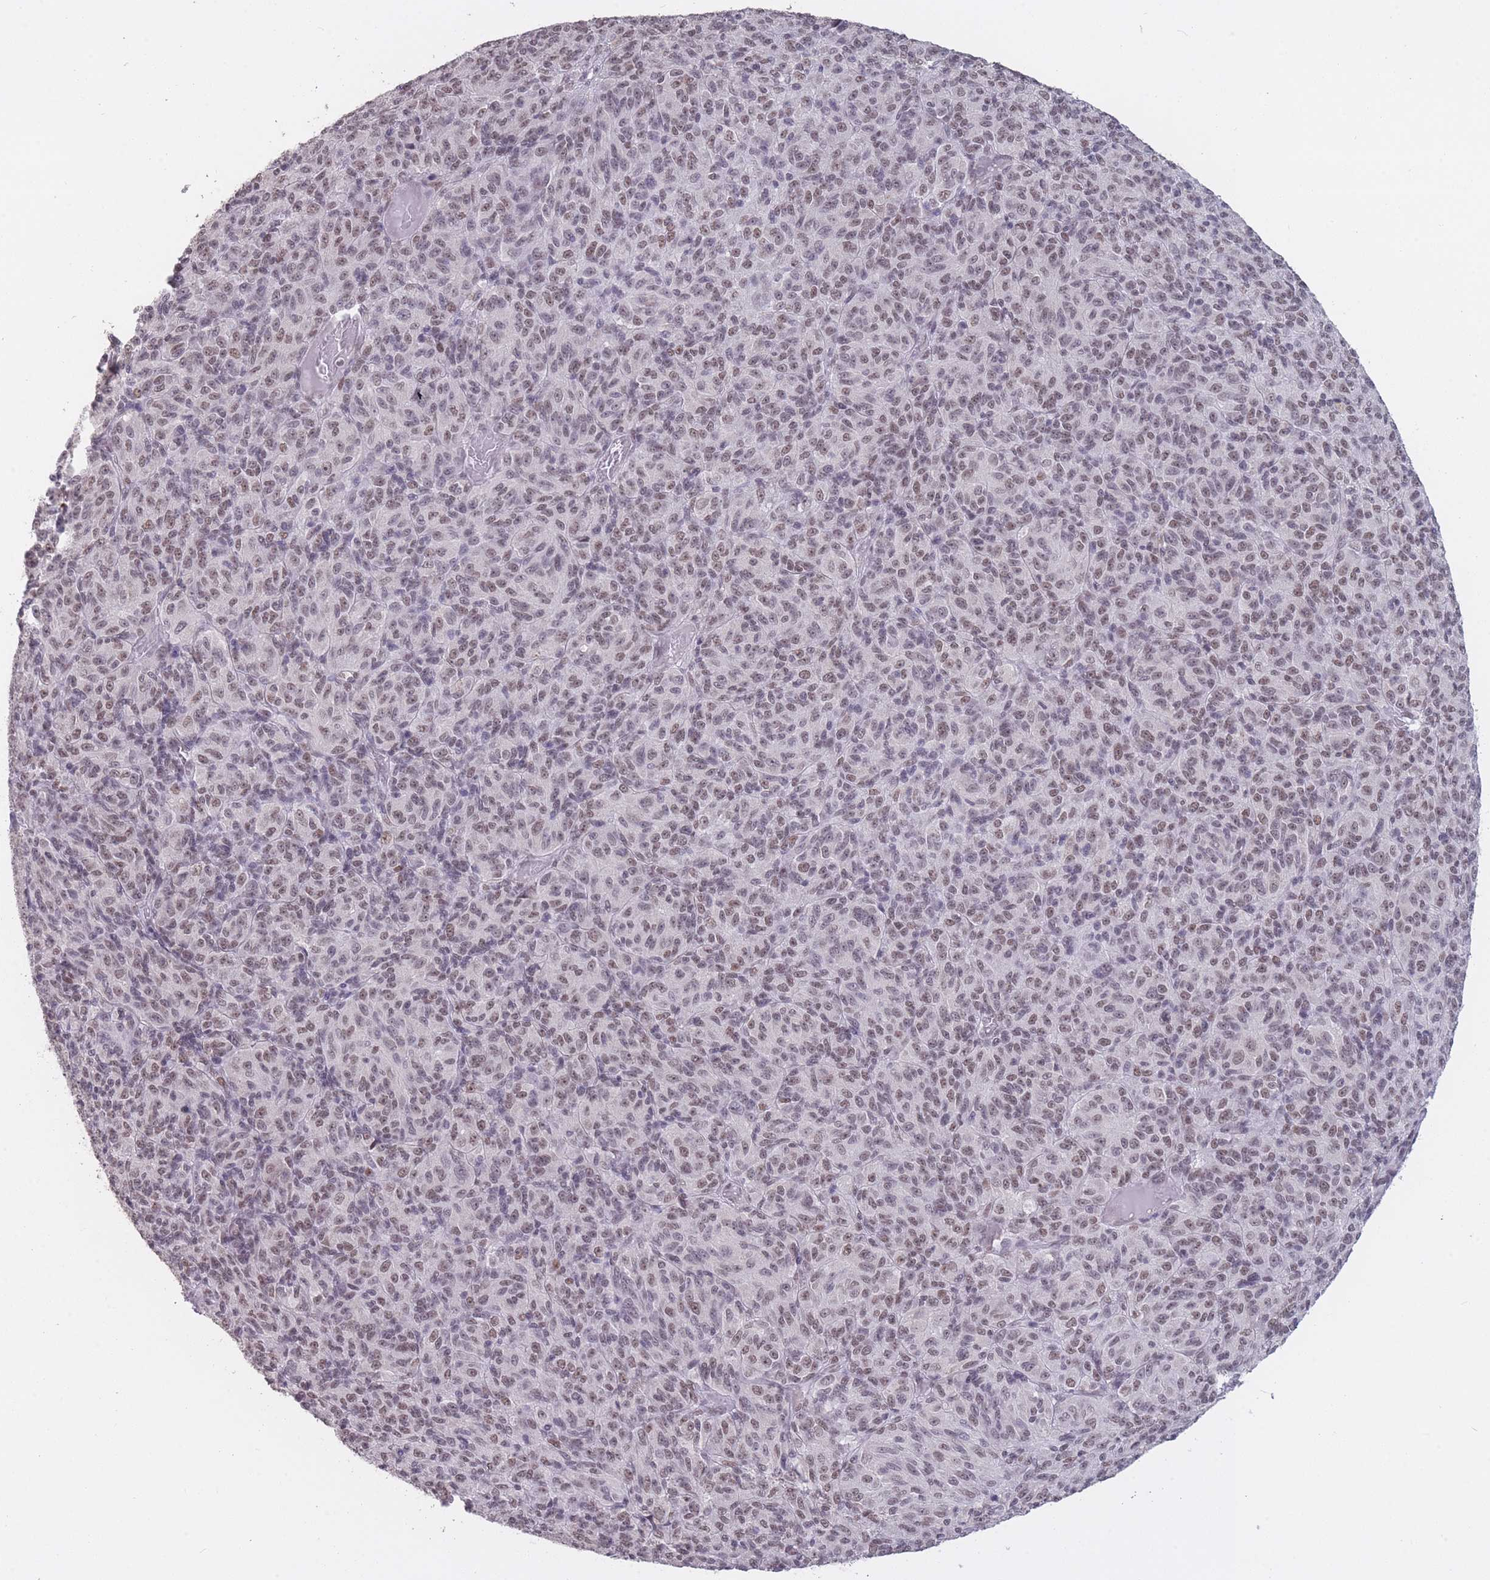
{"staining": {"intensity": "weak", "quantity": ">75%", "location": "nuclear"}, "tissue": "melanoma", "cell_type": "Tumor cells", "image_type": "cancer", "snomed": [{"axis": "morphology", "description": "Malignant melanoma, Metastatic site"}, {"axis": "topography", "description": "Brain"}], "caption": "Melanoma stained with a protein marker demonstrates weak staining in tumor cells.", "gene": "HNRNPUL1", "patient": {"sex": "female", "age": 56}}